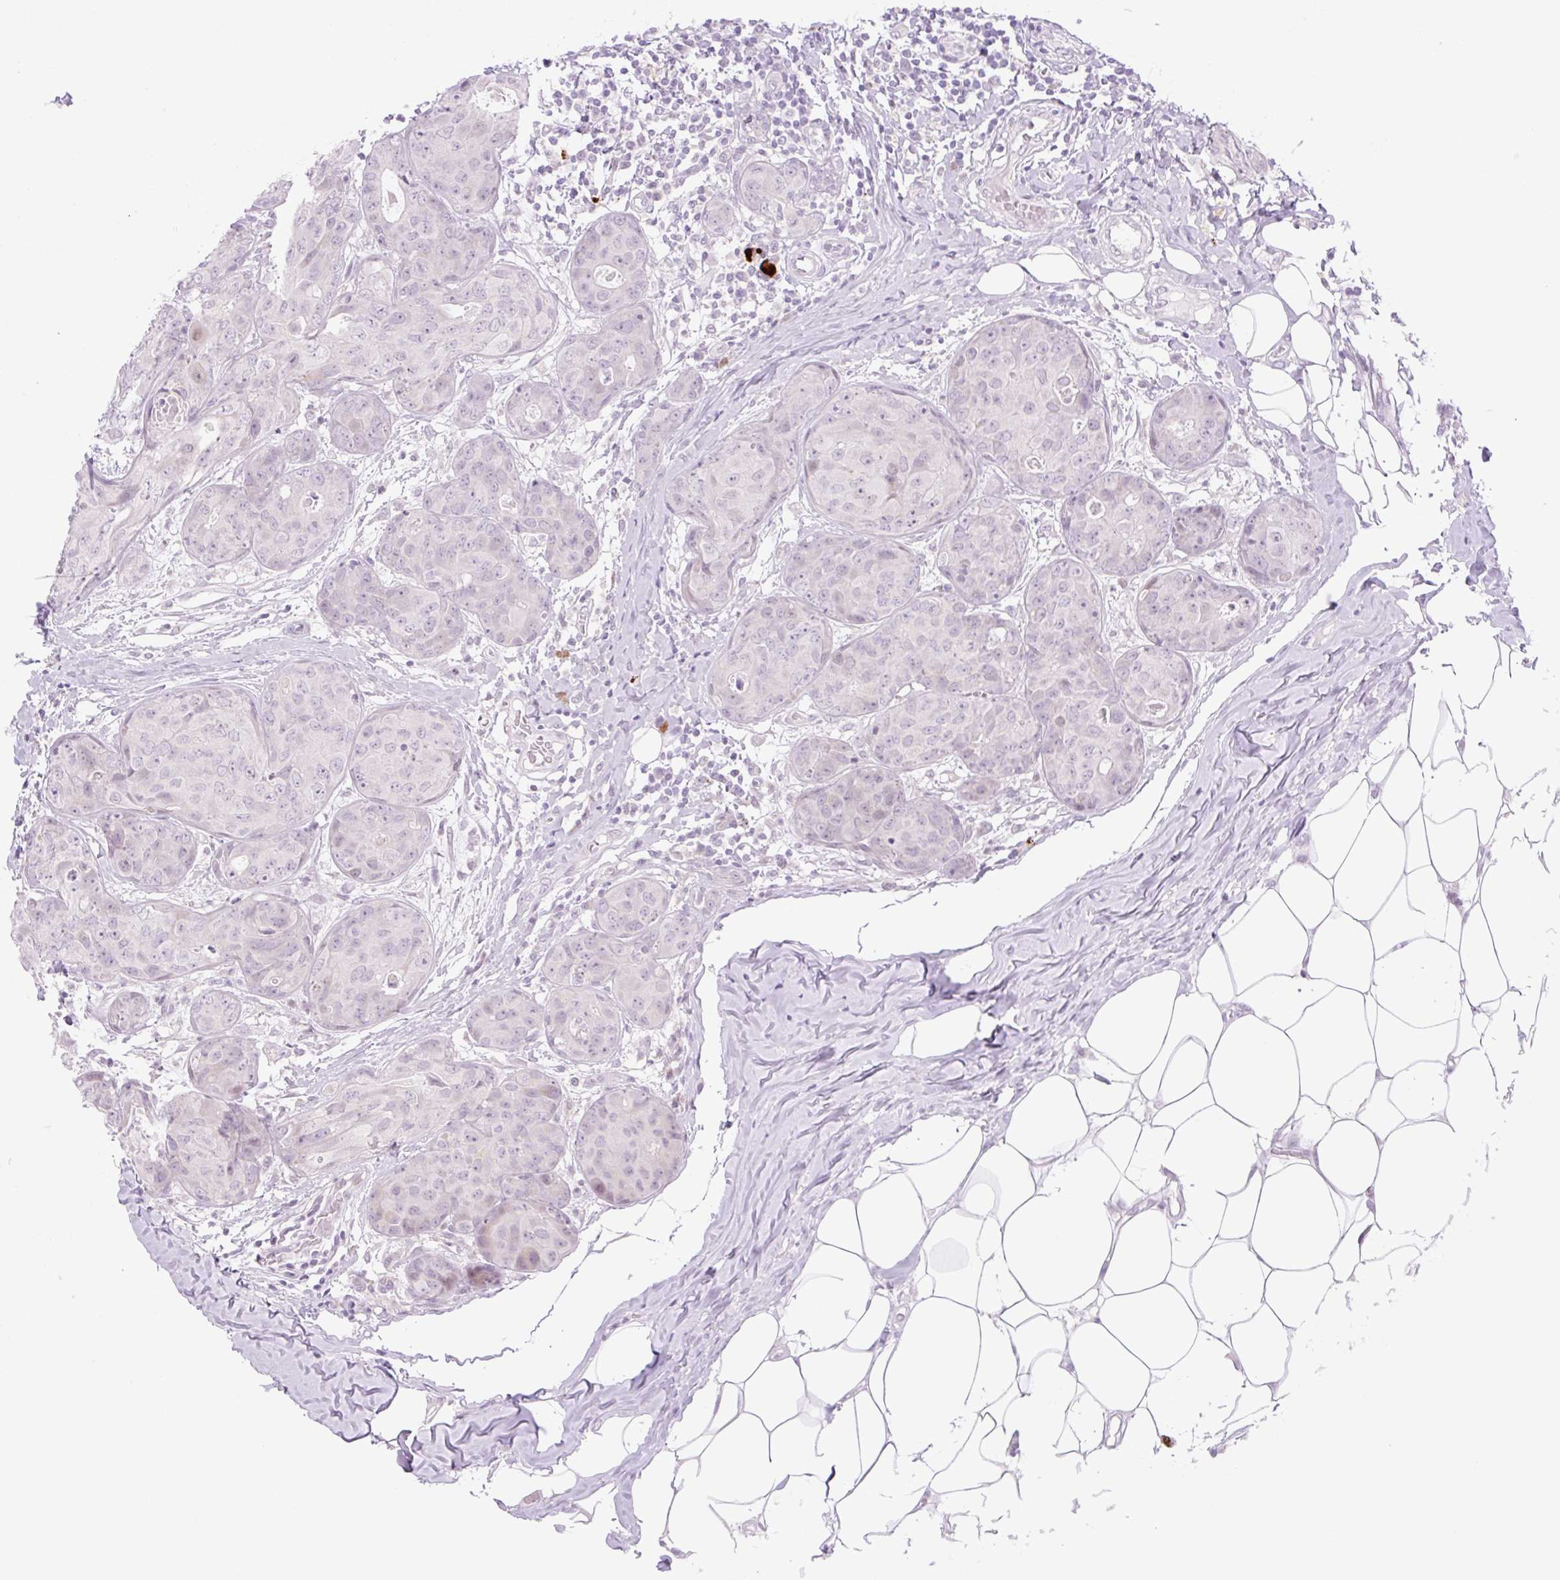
{"staining": {"intensity": "negative", "quantity": "none", "location": "none"}, "tissue": "breast cancer", "cell_type": "Tumor cells", "image_type": "cancer", "snomed": [{"axis": "morphology", "description": "Duct carcinoma"}, {"axis": "topography", "description": "Breast"}], "caption": "A photomicrograph of human breast cancer is negative for staining in tumor cells.", "gene": "SPRYD4", "patient": {"sex": "female", "age": 43}}